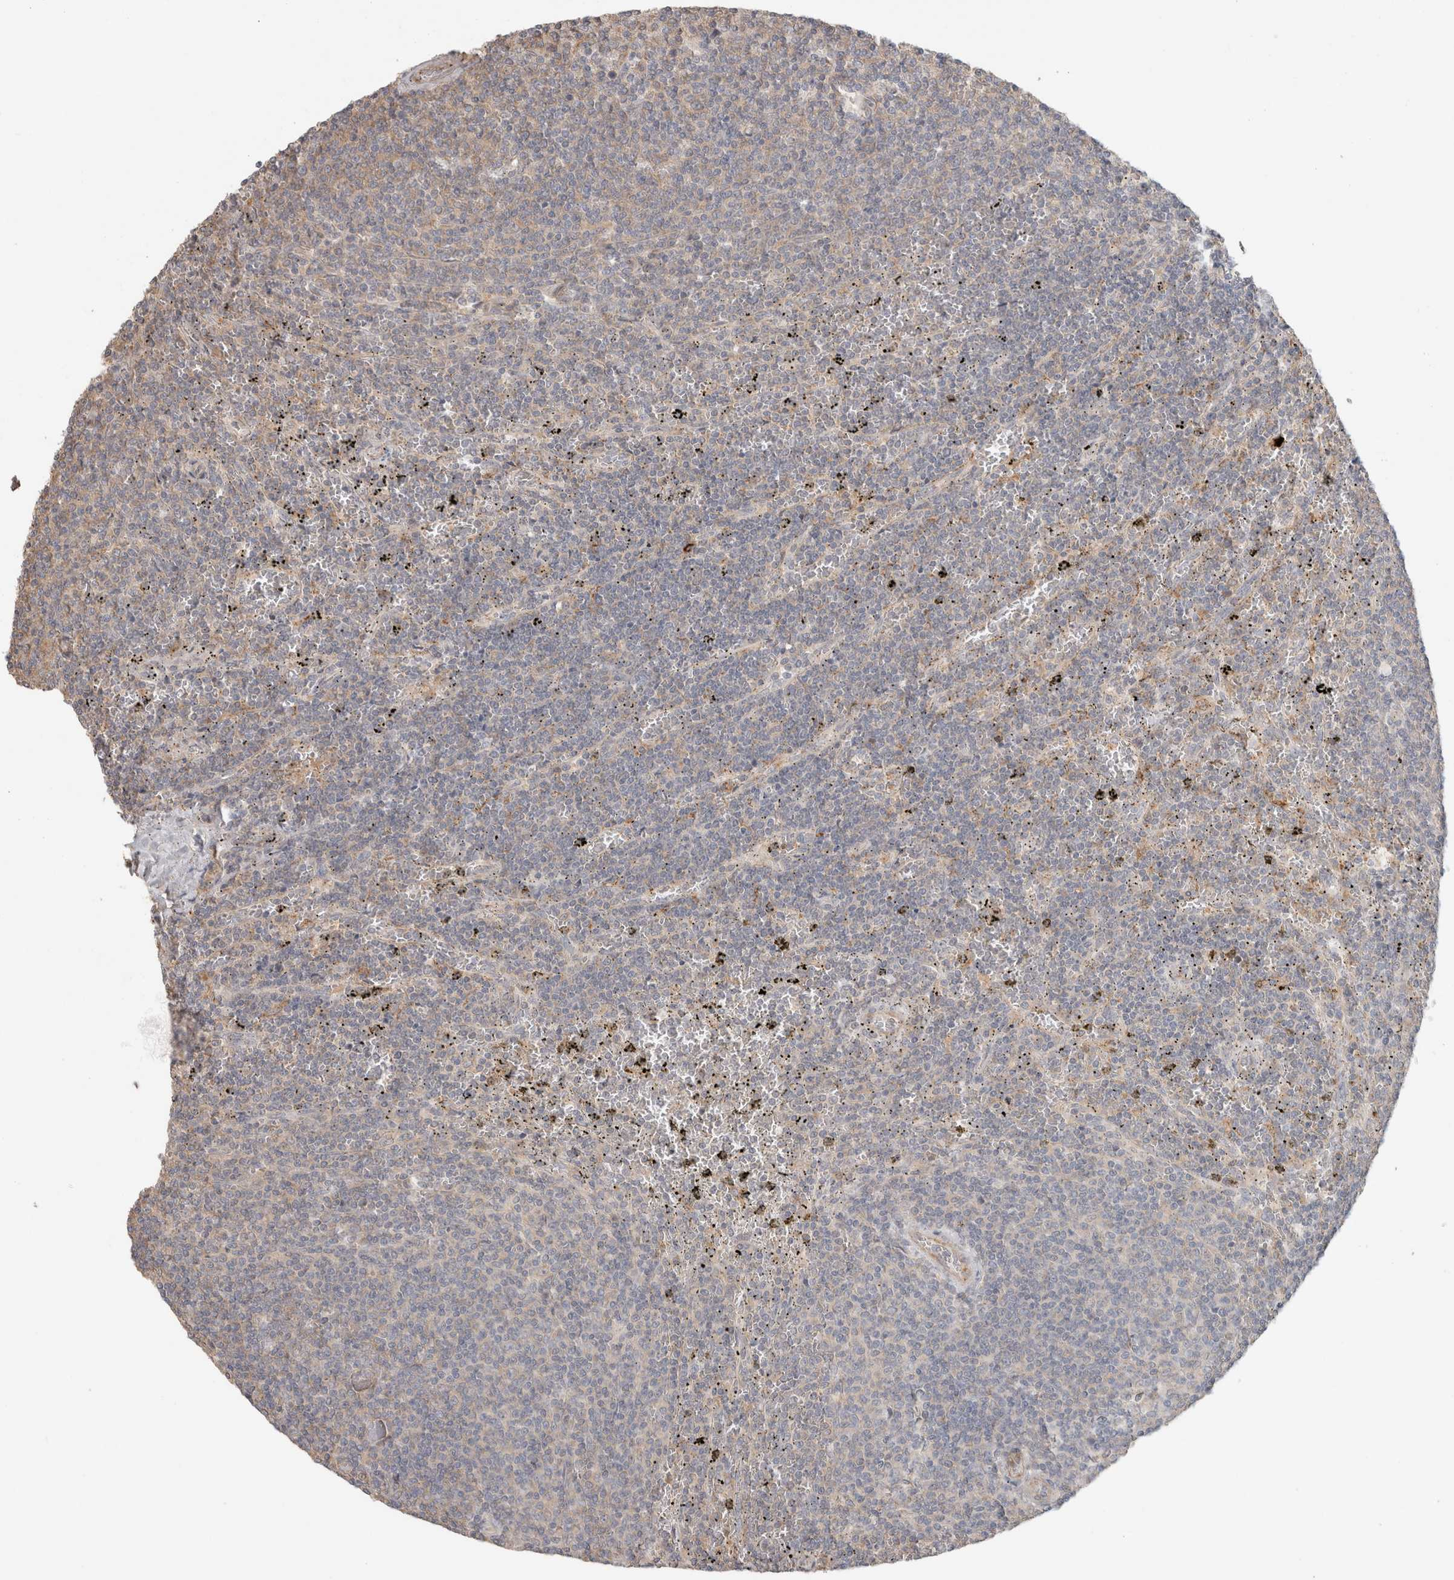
{"staining": {"intensity": "negative", "quantity": "none", "location": "none"}, "tissue": "lymphoma", "cell_type": "Tumor cells", "image_type": "cancer", "snomed": [{"axis": "morphology", "description": "Malignant lymphoma, non-Hodgkin's type, Low grade"}, {"axis": "topography", "description": "Spleen"}], "caption": "This is an immunohistochemistry image of malignant lymphoma, non-Hodgkin's type (low-grade). There is no expression in tumor cells.", "gene": "HSPG2", "patient": {"sex": "female", "age": 50}}